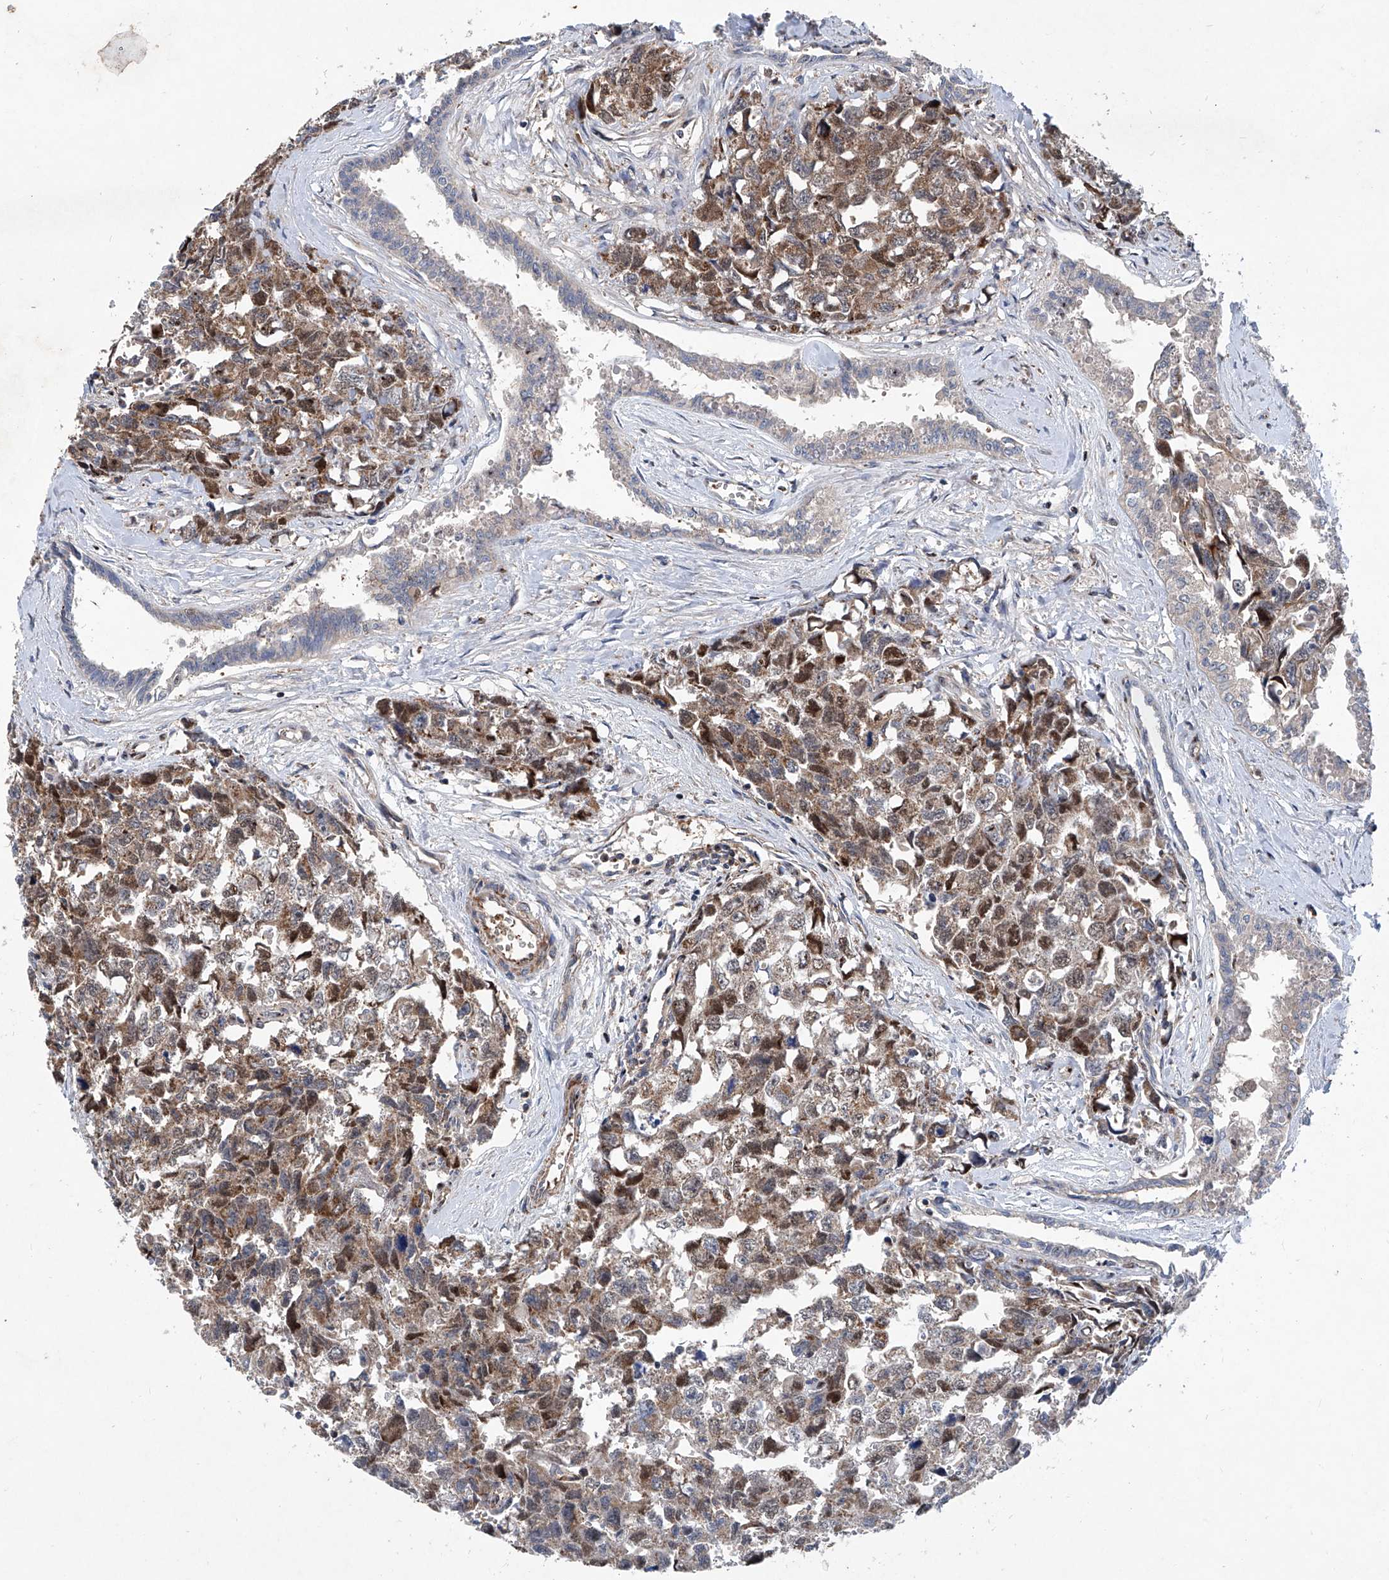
{"staining": {"intensity": "moderate", "quantity": ">75%", "location": "cytoplasmic/membranous,nuclear"}, "tissue": "testis cancer", "cell_type": "Tumor cells", "image_type": "cancer", "snomed": [{"axis": "morphology", "description": "Carcinoma, Embryonal, NOS"}, {"axis": "topography", "description": "Testis"}], "caption": "This micrograph demonstrates immunohistochemistry staining of testis cancer (embryonal carcinoma), with medium moderate cytoplasmic/membranous and nuclear positivity in about >75% of tumor cells.", "gene": "NT5C3A", "patient": {"sex": "male", "age": 31}}